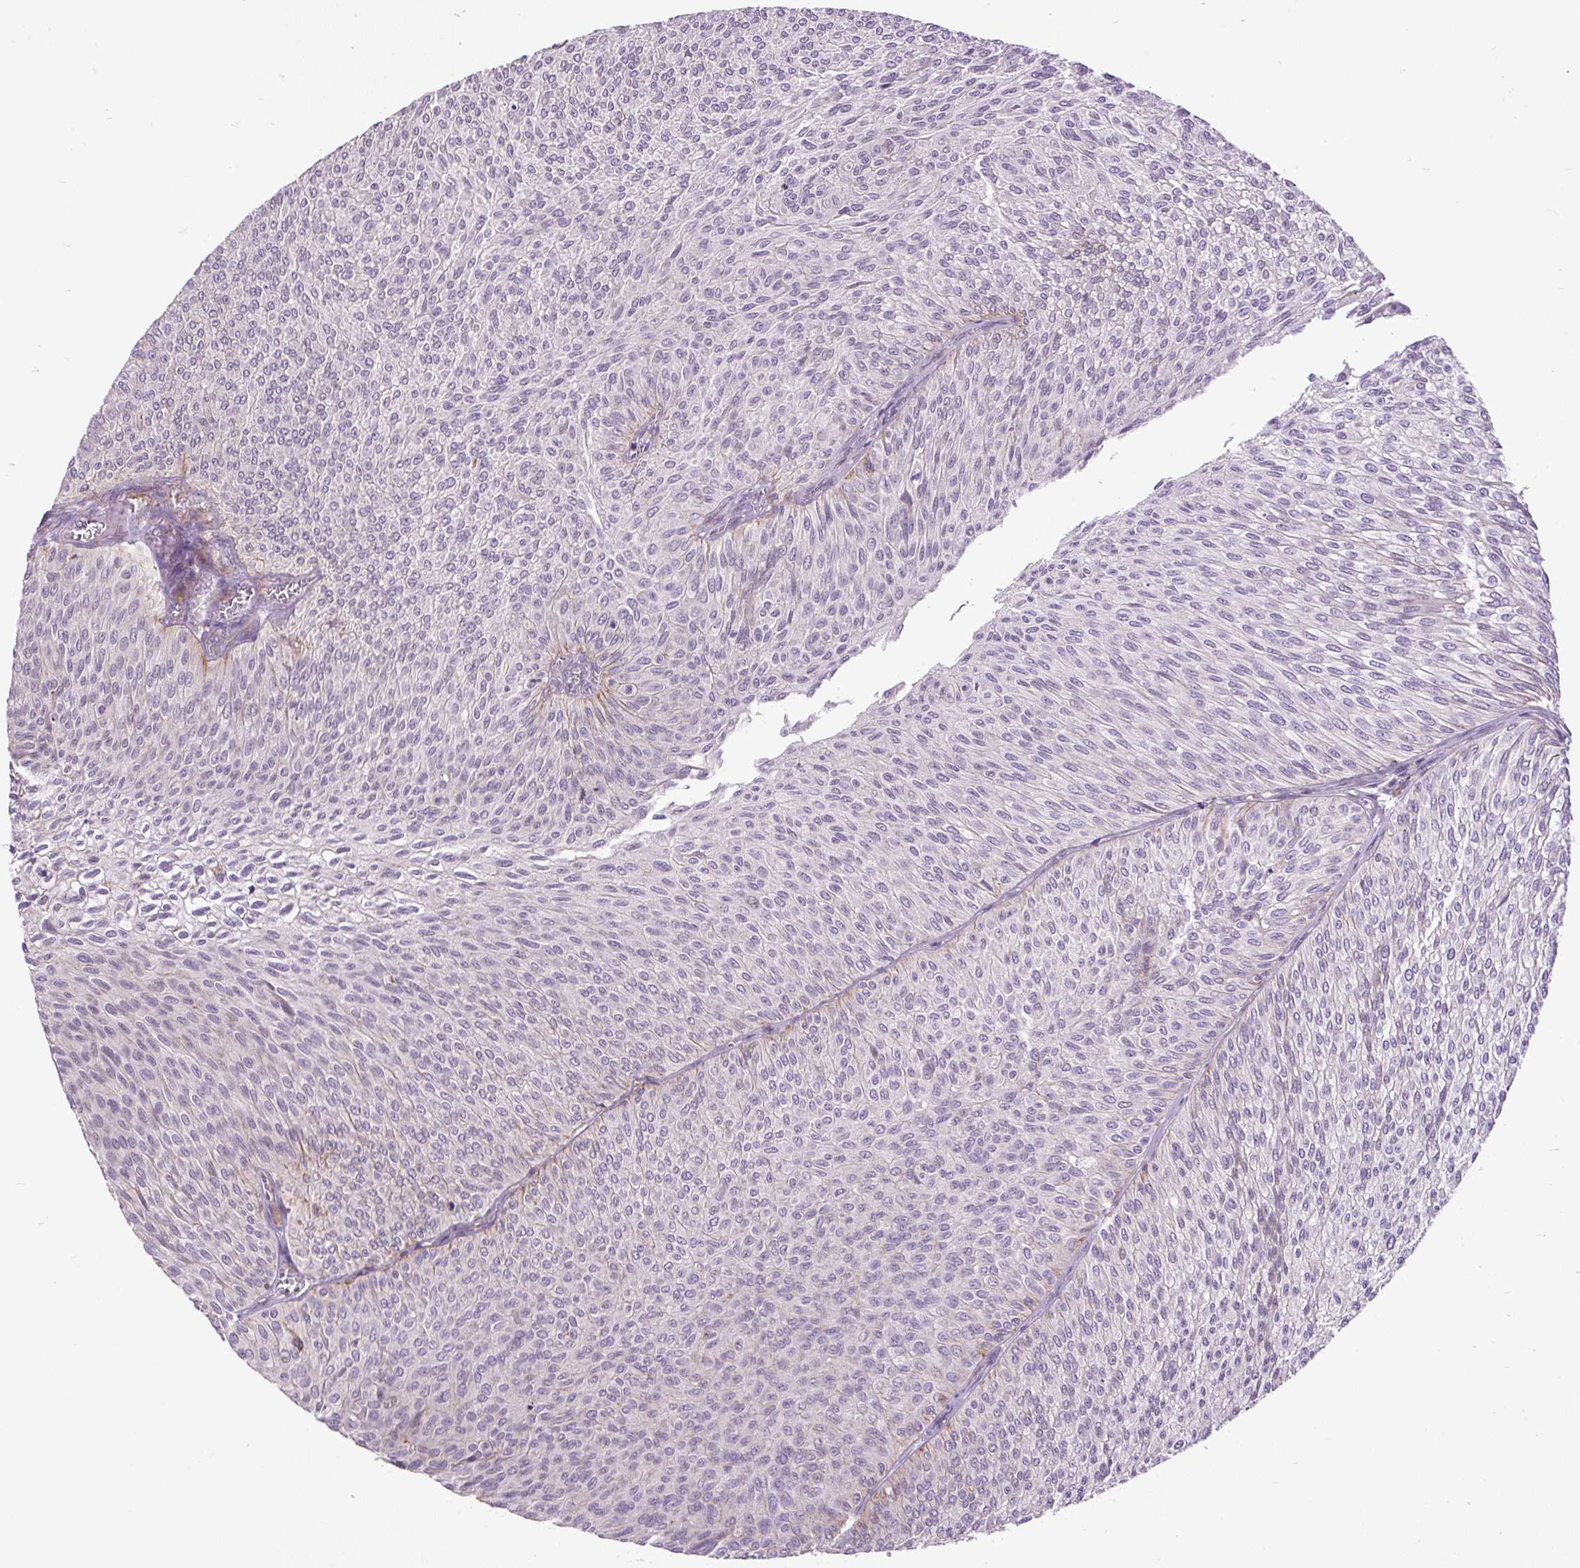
{"staining": {"intensity": "negative", "quantity": "none", "location": "none"}, "tissue": "urothelial cancer", "cell_type": "Tumor cells", "image_type": "cancer", "snomed": [{"axis": "morphology", "description": "Urothelial carcinoma, Low grade"}, {"axis": "topography", "description": "Urinary bladder"}], "caption": "An image of low-grade urothelial carcinoma stained for a protein exhibits no brown staining in tumor cells.", "gene": "ZNF197", "patient": {"sex": "male", "age": 91}}